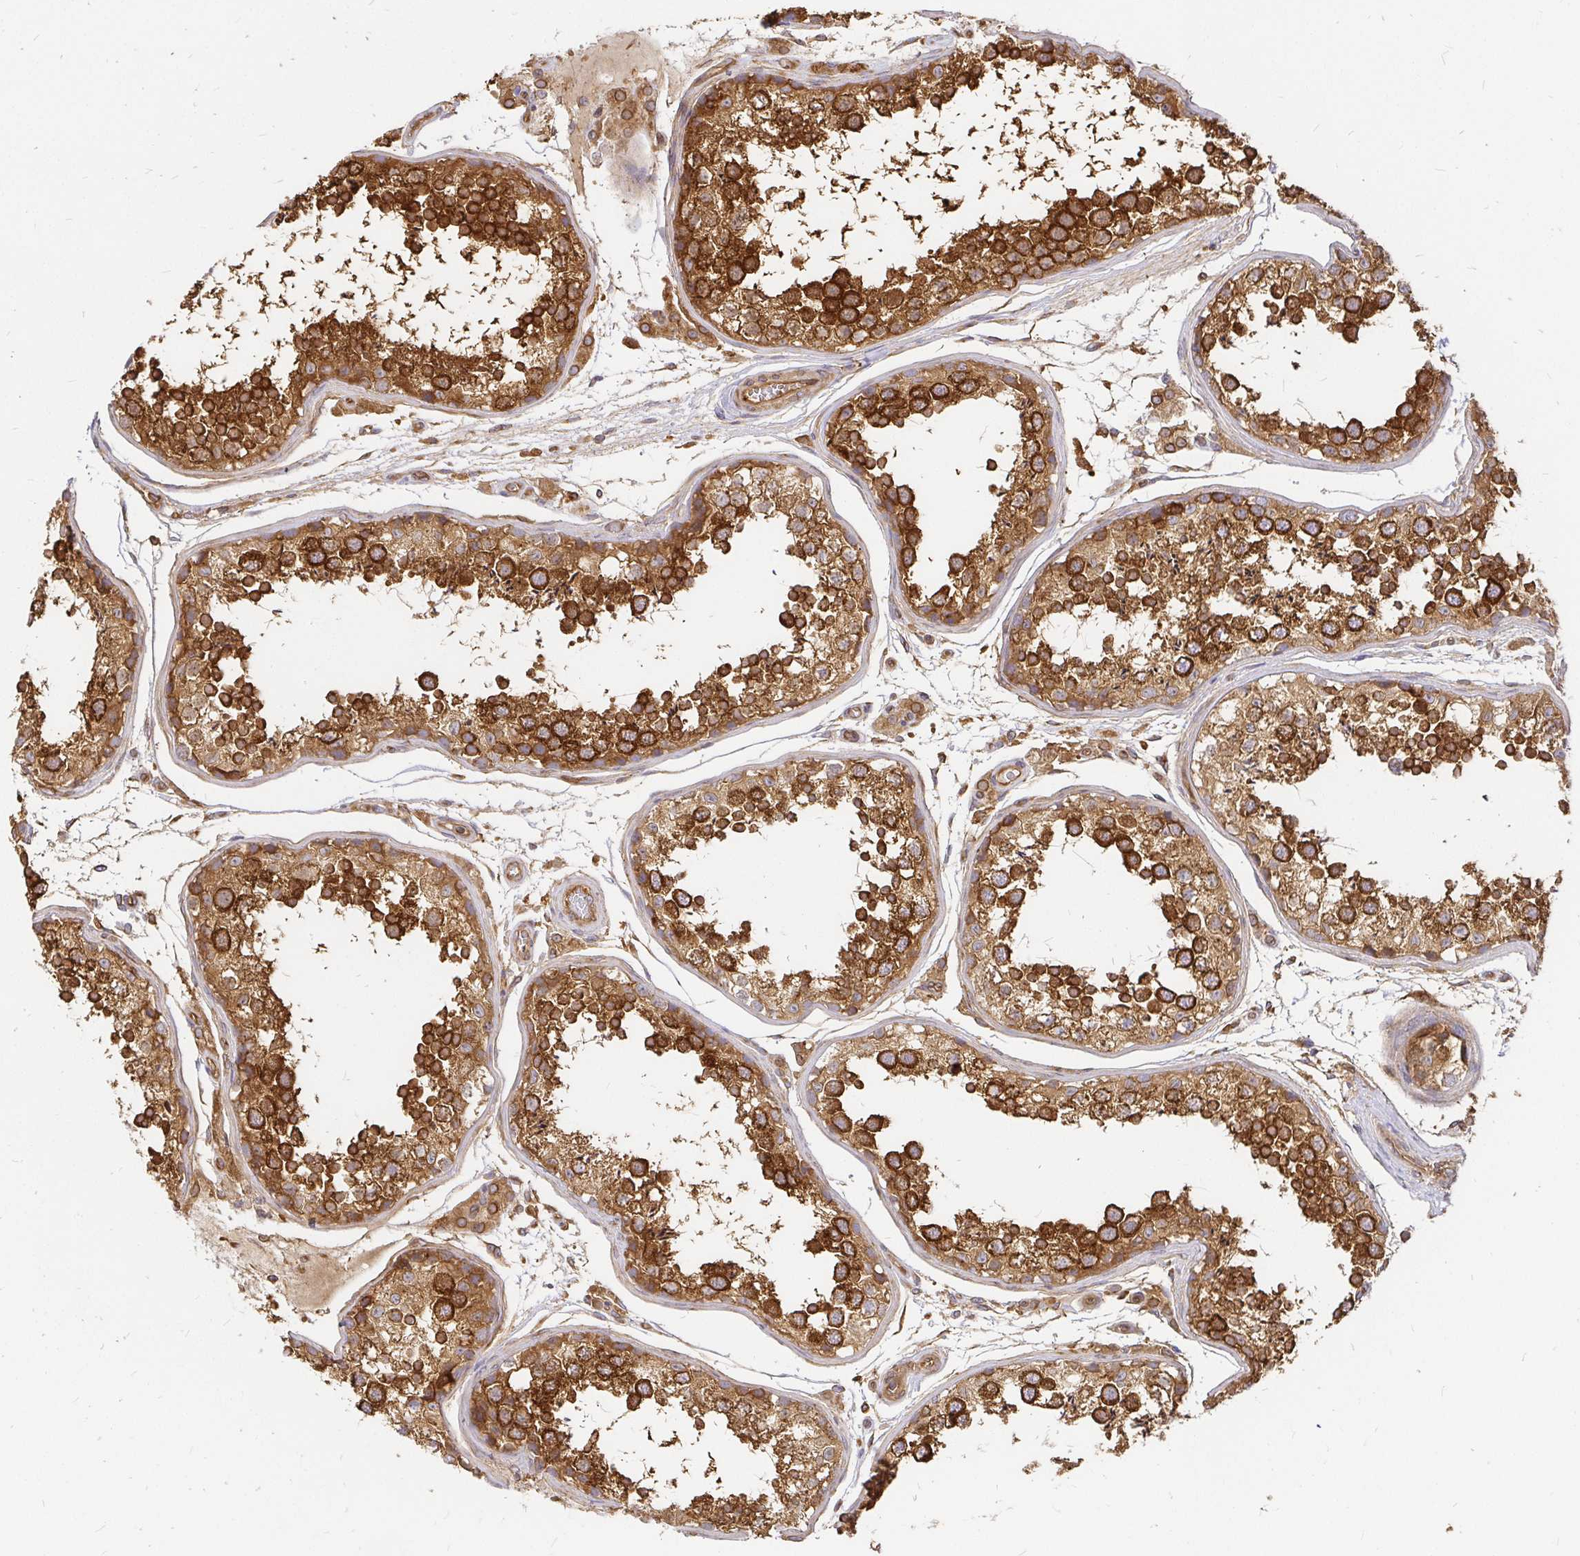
{"staining": {"intensity": "strong", "quantity": ">75%", "location": "cytoplasmic/membranous"}, "tissue": "testis", "cell_type": "Cells in seminiferous ducts", "image_type": "normal", "snomed": [{"axis": "morphology", "description": "Normal tissue, NOS"}, {"axis": "topography", "description": "Testis"}], "caption": "IHC of unremarkable human testis demonstrates high levels of strong cytoplasmic/membranous expression in approximately >75% of cells in seminiferous ducts. The staining was performed using DAB (3,3'-diaminobenzidine), with brown indicating positive protein expression. Nuclei are stained blue with hematoxylin.", "gene": "KIF5B", "patient": {"sex": "male", "age": 29}}